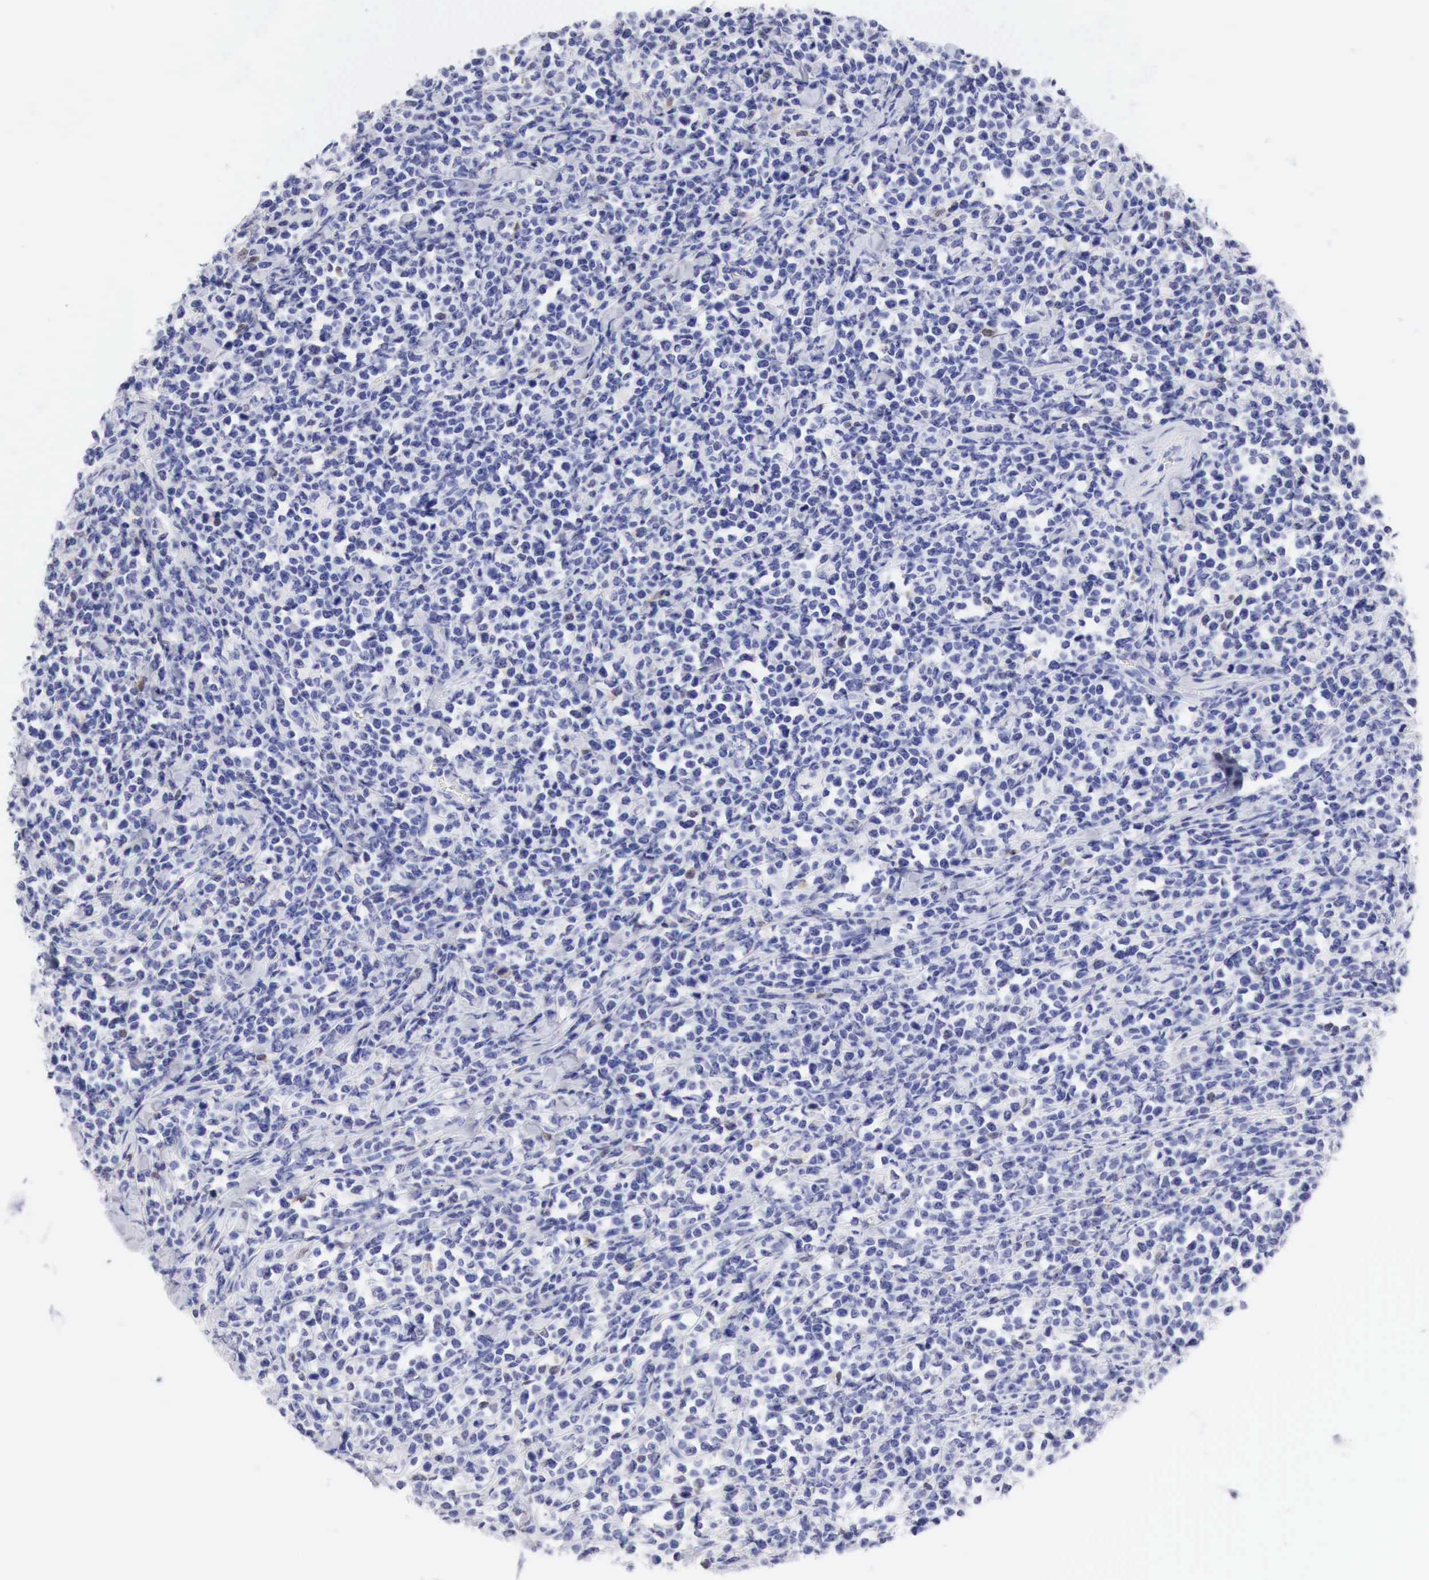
{"staining": {"intensity": "negative", "quantity": "none", "location": "none"}, "tissue": "lymphoma", "cell_type": "Tumor cells", "image_type": "cancer", "snomed": [{"axis": "morphology", "description": "Malignant lymphoma, non-Hodgkin's type, High grade"}, {"axis": "topography", "description": "Small intestine"}, {"axis": "topography", "description": "Colon"}], "caption": "Immunohistochemistry of human lymphoma exhibits no expression in tumor cells.", "gene": "CDKN2A", "patient": {"sex": "male", "age": 8}}